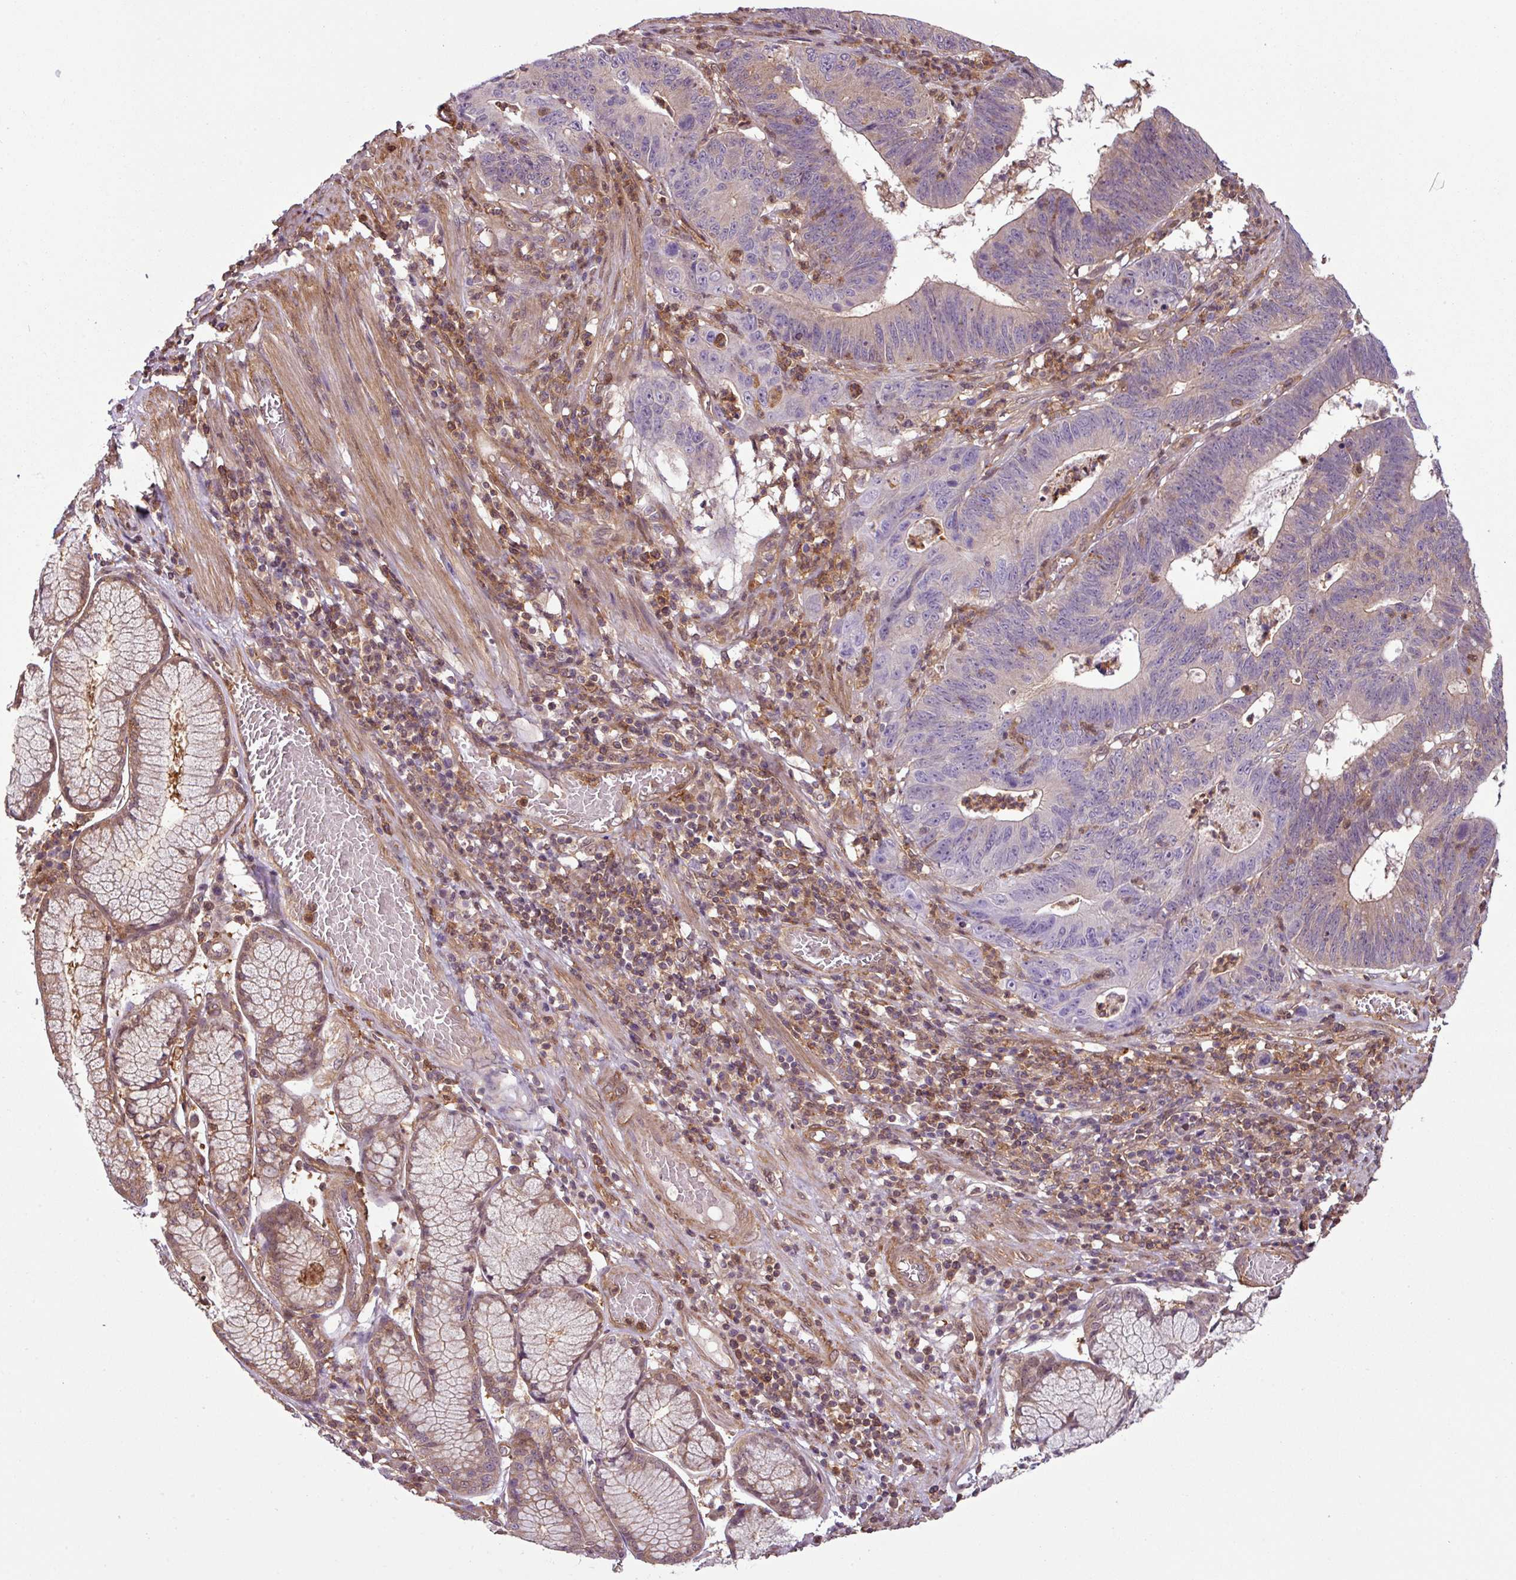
{"staining": {"intensity": "negative", "quantity": "none", "location": "none"}, "tissue": "stomach cancer", "cell_type": "Tumor cells", "image_type": "cancer", "snomed": [{"axis": "morphology", "description": "Adenocarcinoma, NOS"}, {"axis": "topography", "description": "Stomach"}], "caption": "High magnification brightfield microscopy of adenocarcinoma (stomach) stained with DAB (brown) and counterstained with hematoxylin (blue): tumor cells show no significant staining.", "gene": "SH3BGRL", "patient": {"sex": "male", "age": 59}}